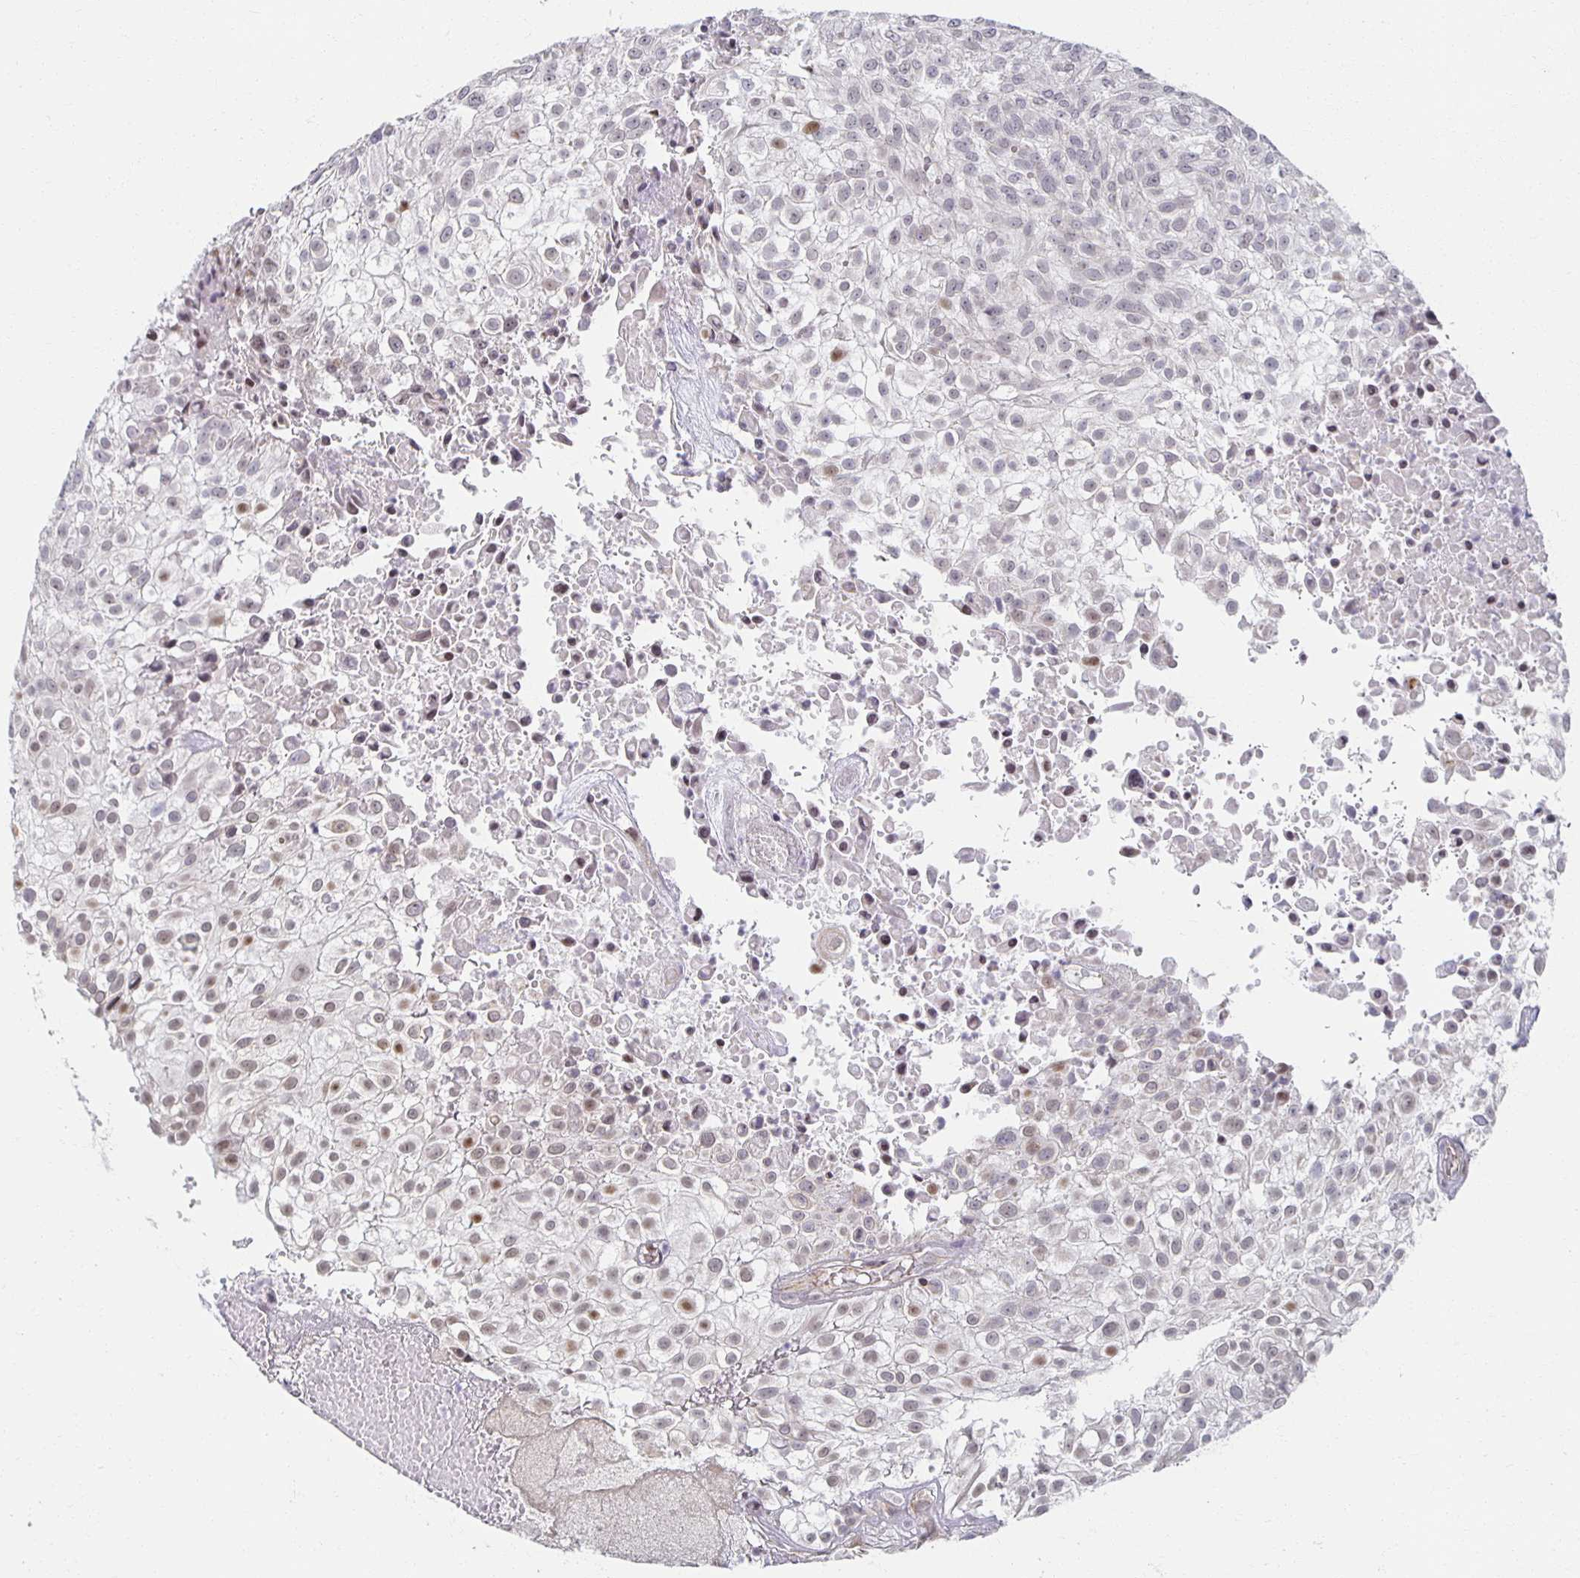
{"staining": {"intensity": "weak", "quantity": "<25%", "location": "nuclear"}, "tissue": "urothelial cancer", "cell_type": "Tumor cells", "image_type": "cancer", "snomed": [{"axis": "morphology", "description": "Urothelial carcinoma, High grade"}, {"axis": "topography", "description": "Urinary bladder"}], "caption": "An IHC image of urothelial carcinoma (high-grade) is shown. There is no staining in tumor cells of urothelial carcinoma (high-grade).", "gene": "HCFC1R1", "patient": {"sex": "male", "age": 56}}